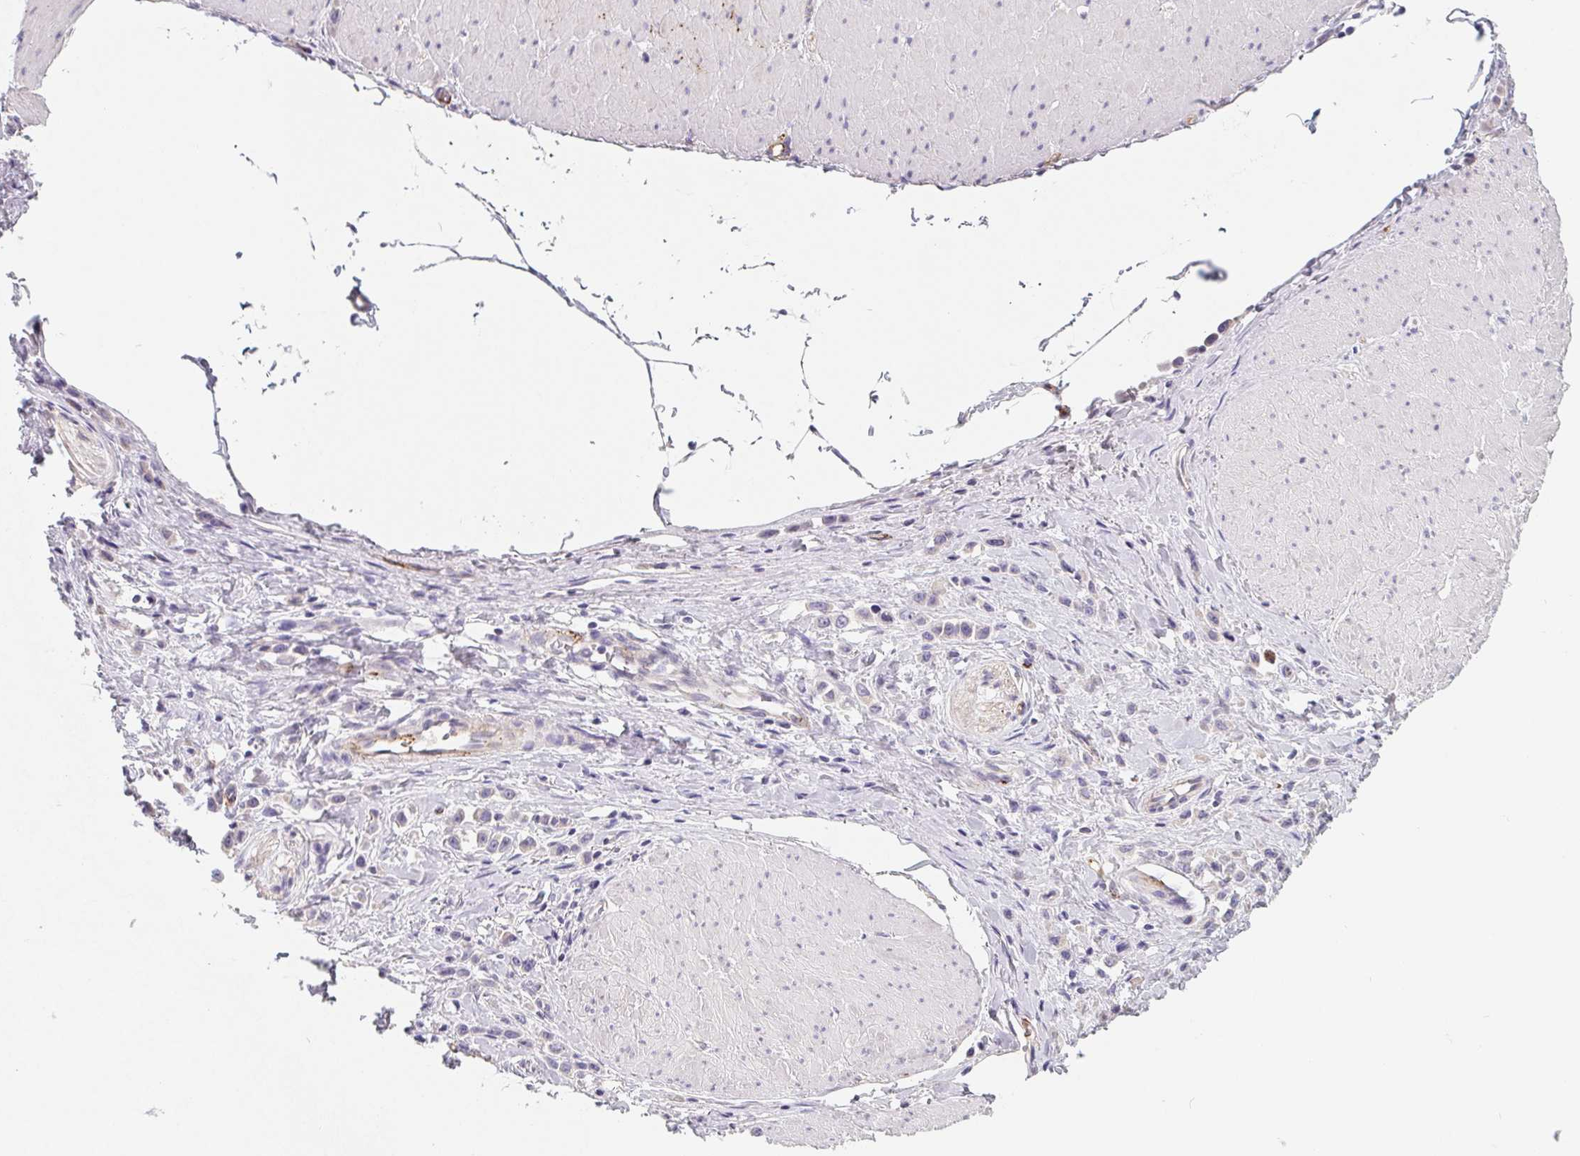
{"staining": {"intensity": "negative", "quantity": "none", "location": "none"}, "tissue": "stomach cancer", "cell_type": "Tumor cells", "image_type": "cancer", "snomed": [{"axis": "morphology", "description": "Adenocarcinoma, NOS"}, {"axis": "topography", "description": "Stomach"}], "caption": "Tumor cells show no significant protein staining in stomach cancer.", "gene": "LPA", "patient": {"sex": "male", "age": 47}}